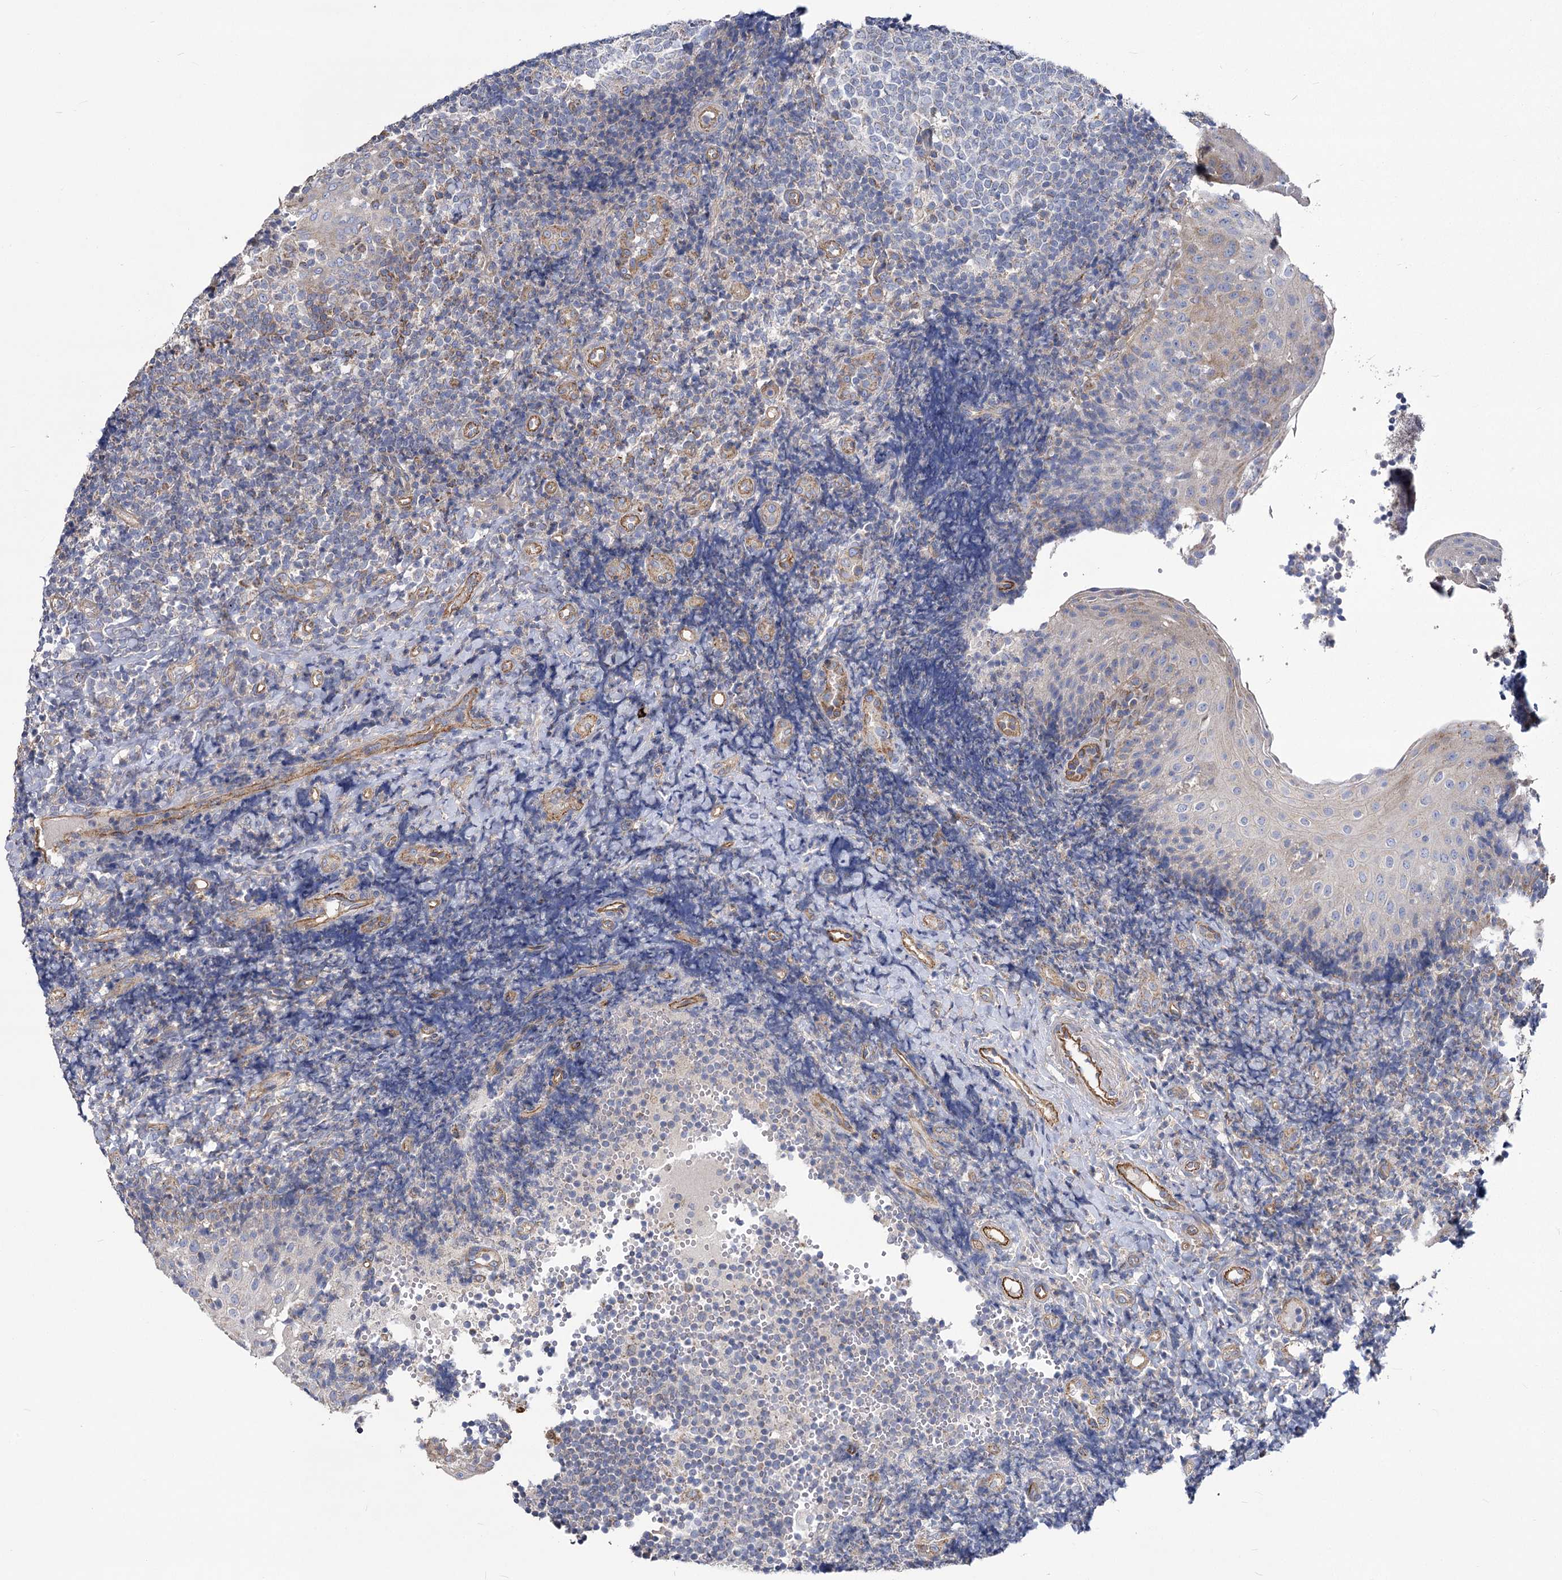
{"staining": {"intensity": "negative", "quantity": "none", "location": "none"}, "tissue": "tonsil", "cell_type": "Germinal center cells", "image_type": "normal", "snomed": [{"axis": "morphology", "description": "Normal tissue, NOS"}, {"axis": "topography", "description": "Tonsil"}], "caption": "Immunohistochemistry of benign tonsil demonstrates no expression in germinal center cells. (Stains: DAB (3,3'-diaminobenzidine) IHC with hematoxylin counter stain, Microscopy: brightfield microscopy at high magnification).", "gene": "RMDN2", "patient": {"sex": "female", "age": 40}}